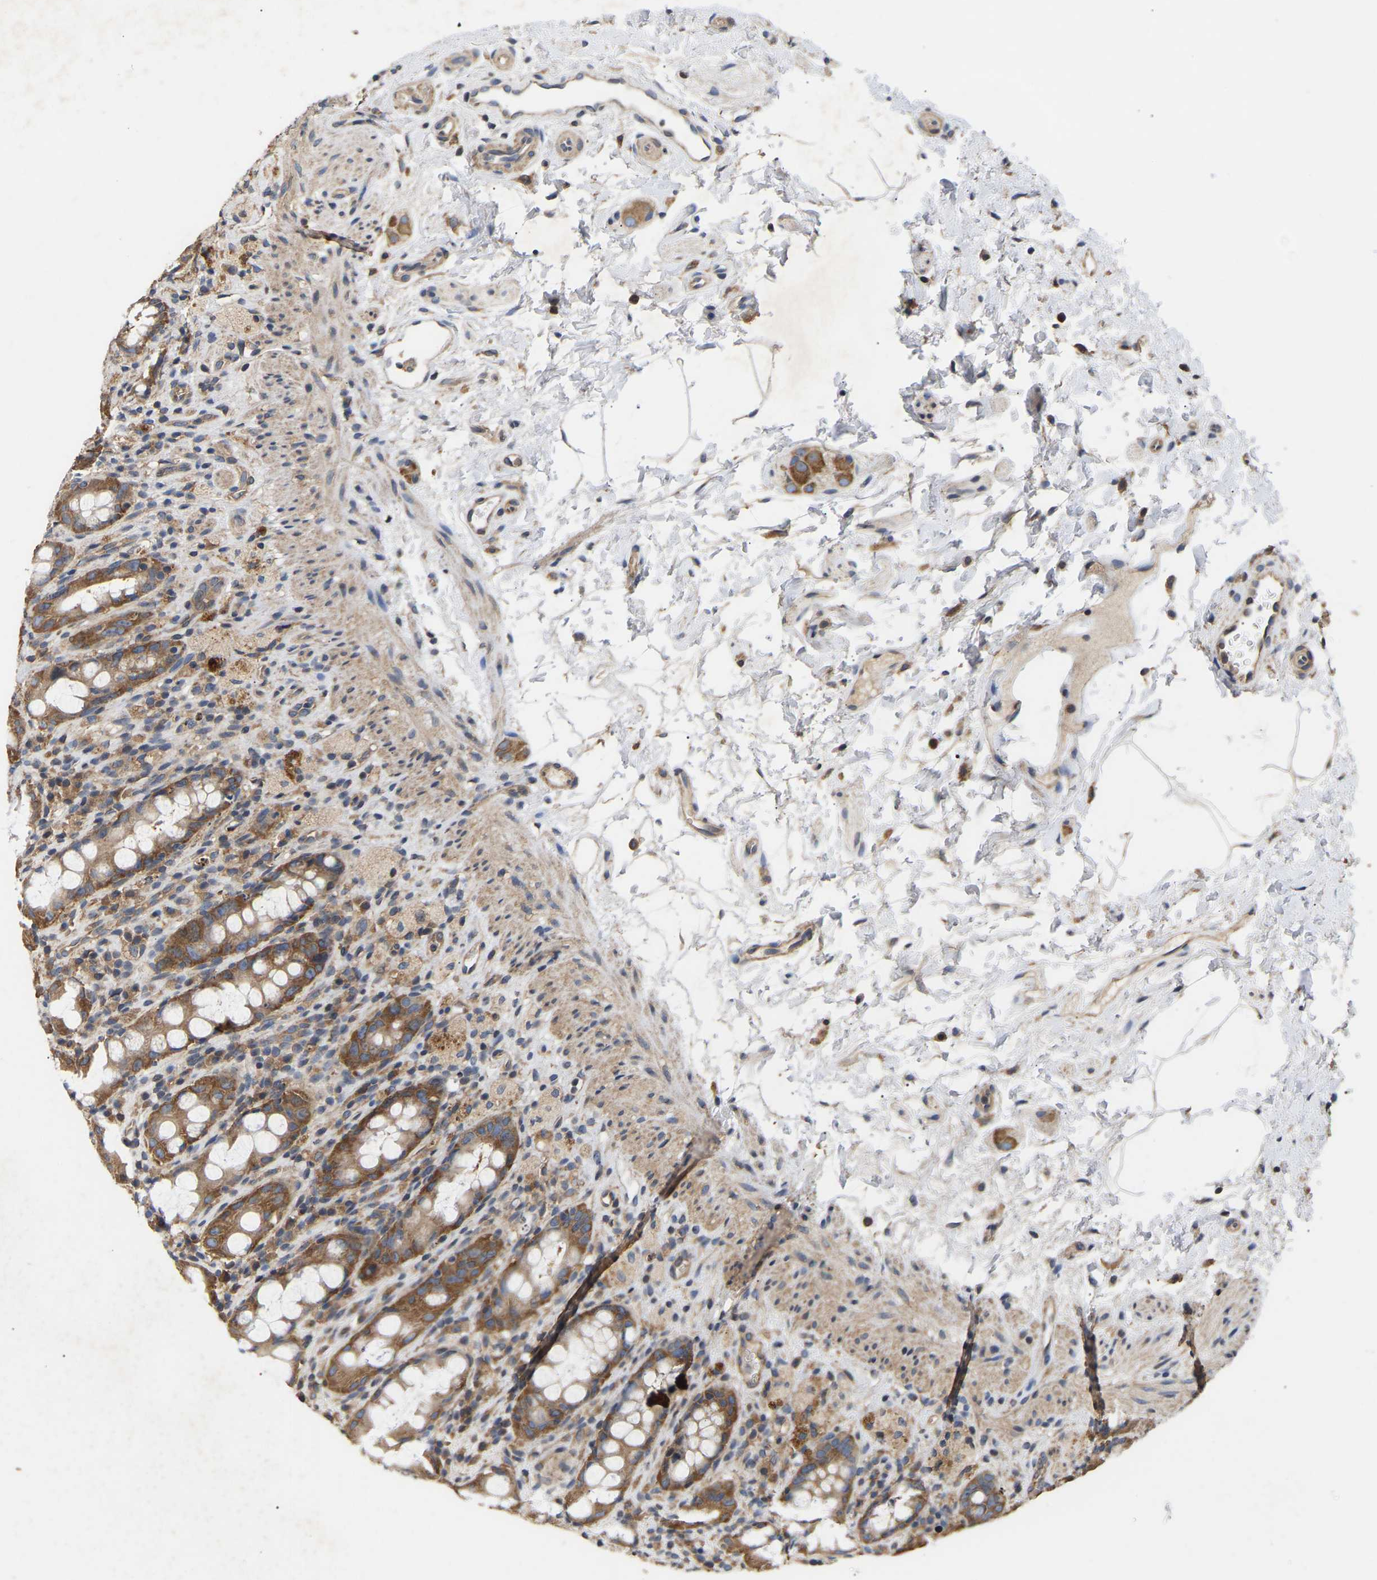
{"staining": {"intensity": "moderate", "quantity": ">75%", "location": "cytoplasmic/membranous"}, "tissue": "rectum", "cell_type": "Glandular cells", "image_type": "normal", "snomed": [{"axis": "morphology", "description": "Normal tissue, NOS"}, {"axis": "topography", "description": "Rectum"}], "caption": "The histopathology image displays a brown stain indicating the presence of a protein in the cytoplasmic/membranous of glandular cells in rectum. The protein is shown in brown color, while the nuclei are stained blue.", "gene": "AIMP2", "patient": {"sex": "male", "age": 44}}